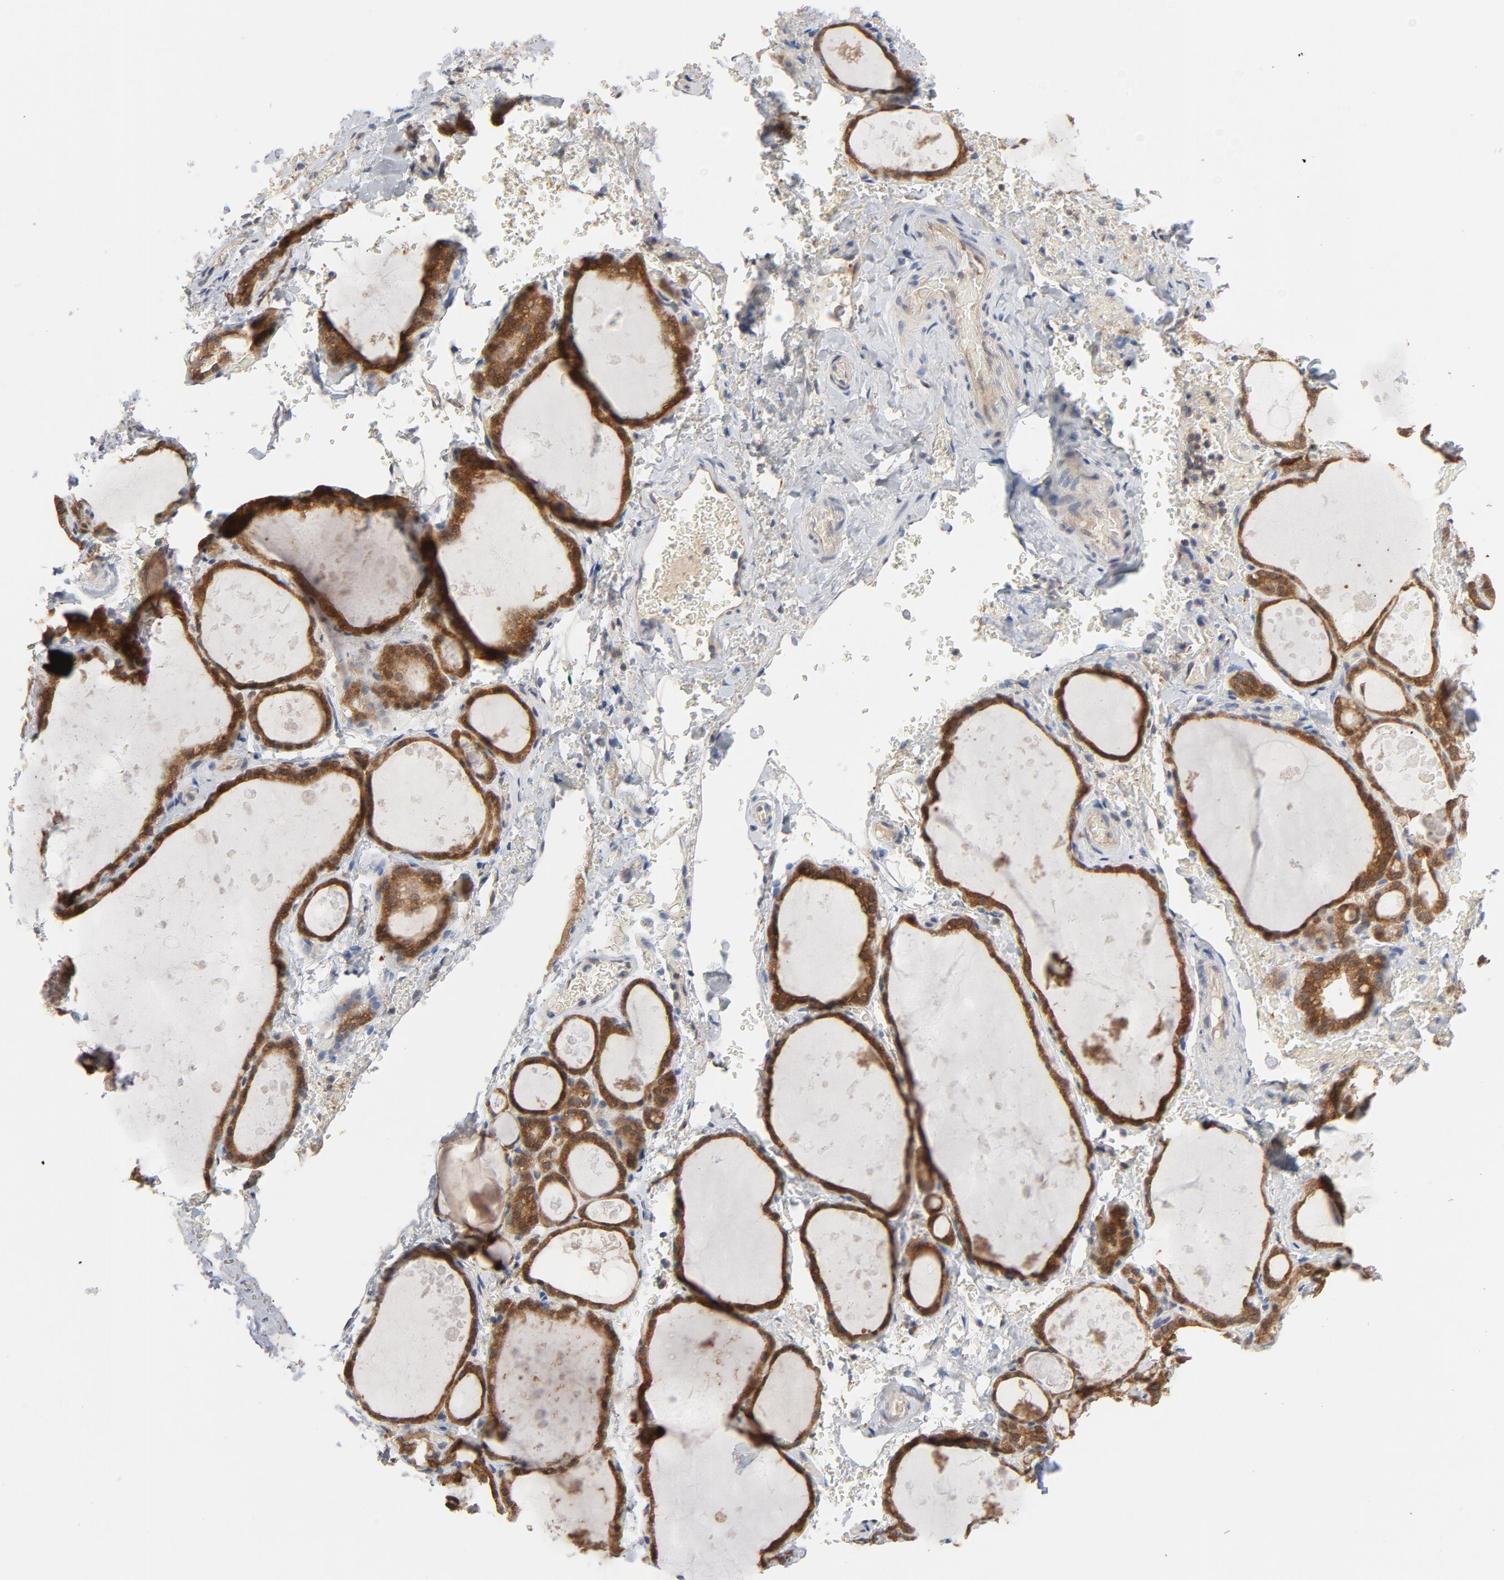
{"staining": {"intensity": "strong", "quantity": ">75%", "location": "cytoplasmic/membranous"}, "tissue": "thyroid gland", "cell_type": "Glandular cells", "image_type": "normal", "snomed": [{"axis": "morphology", "description": "Normal tissue, NOS"}, {"axis": "topography", "description": "Thyroid gland"}], "caption": "A brown stain labels strong cytoplasmic/membranous positivity of a protein in glandular cells of benign human thyroid gland.", "gene": "PRDX1", "patient": {"sex": "male", "age": 61}}